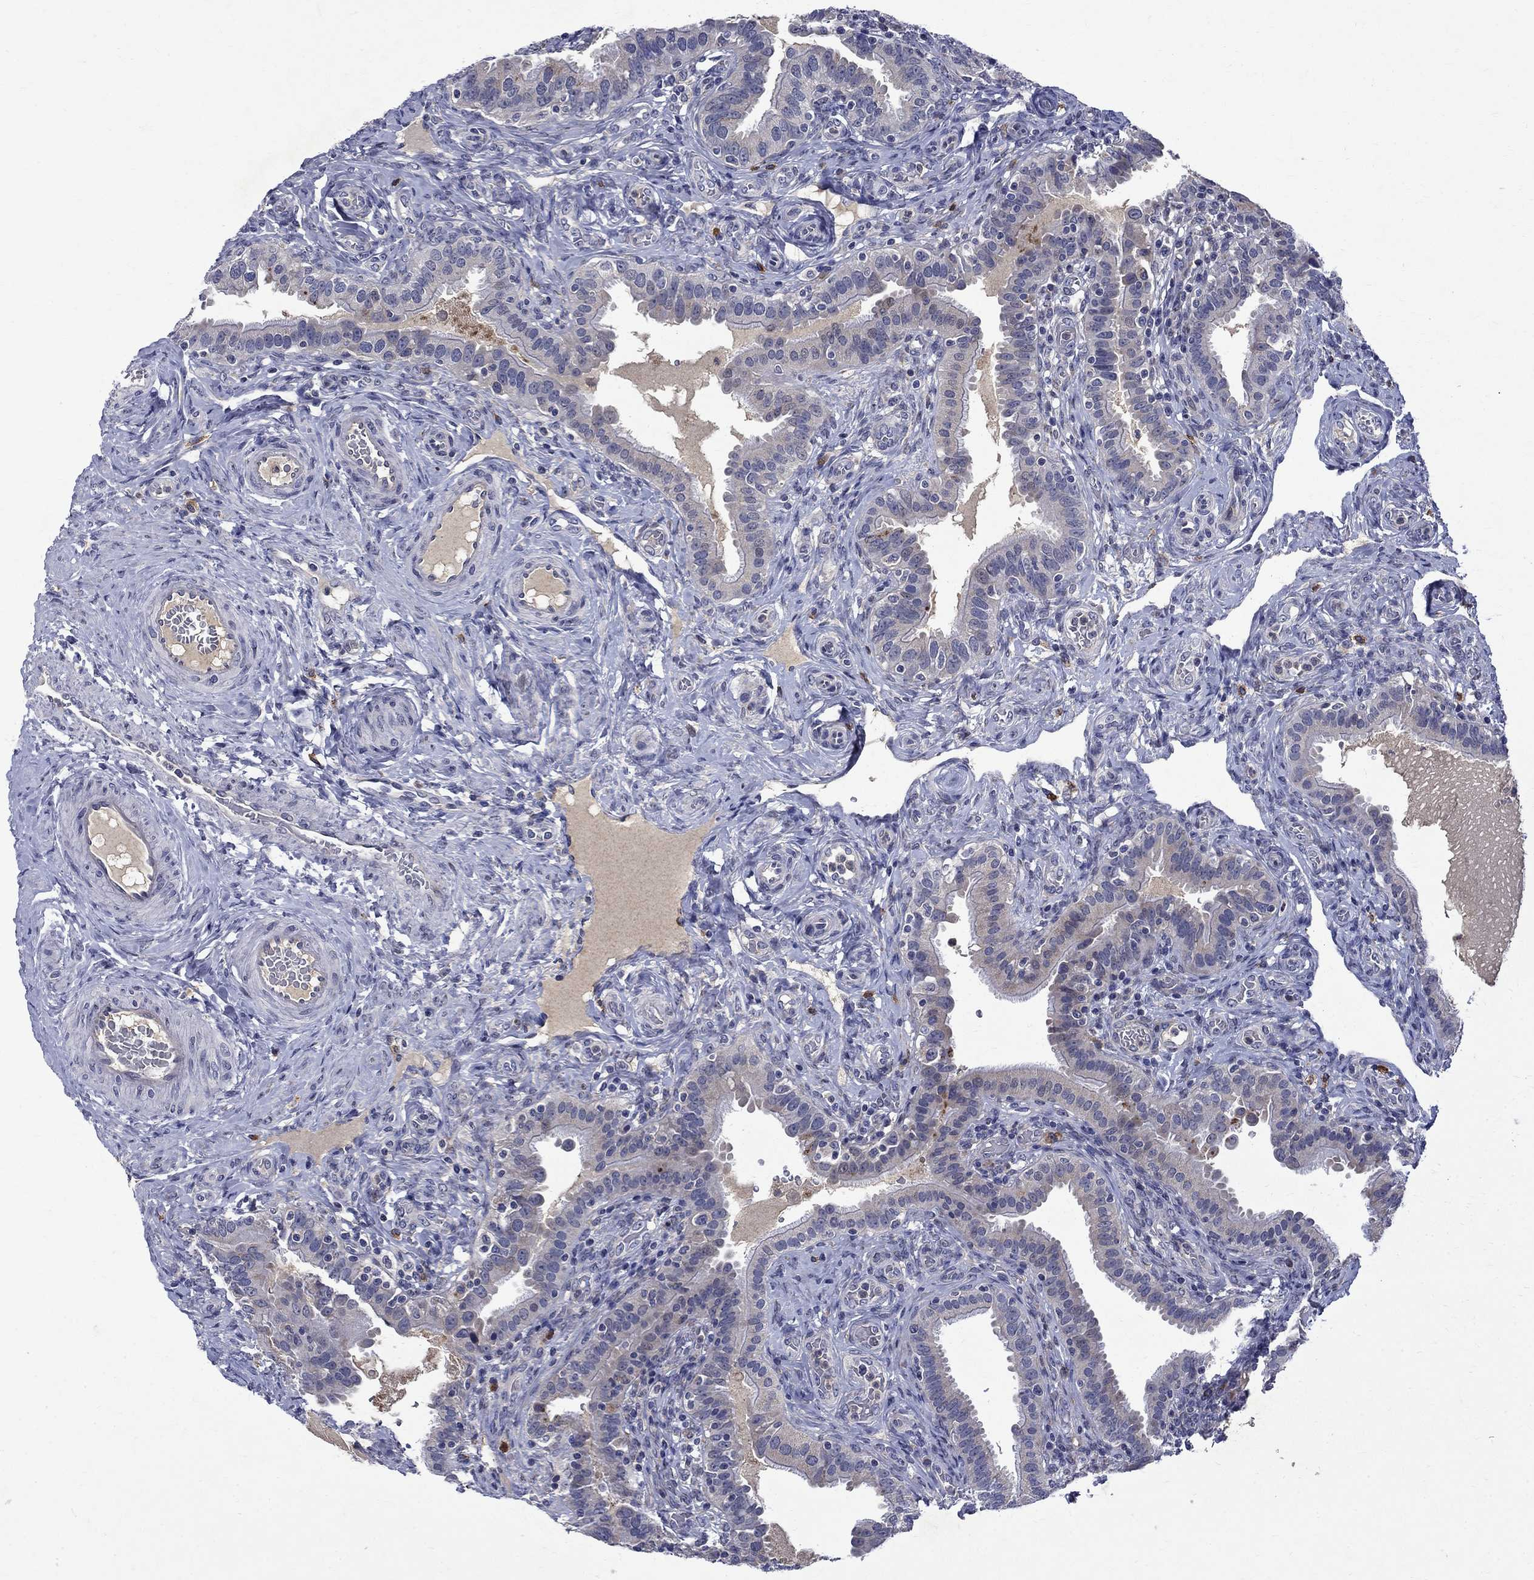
{"staining": {"intensity": "moderate", "quantity": "<25%", "location": "cytoplasmic/membranous"}, "tissue": "fallopian tube", "cell_type": "Glandular cells", "image_type": "normal", "snomed": [{"axis": "morphology", "description": "Normal tissue, NOS"}, {"axis": "topography", "description": "Fallopian tube"}, {"axis": "topography", "description": "Ovary"}], "caption": "Immunohistochemical staining of unremarkable human fallopian tube demonstrates low levels of moderate cytoplasmic/membranous positivity in approximately <25% of glandular cells.", "gene": "STAB2", "patient": {"sex": "female", "age": 41}}